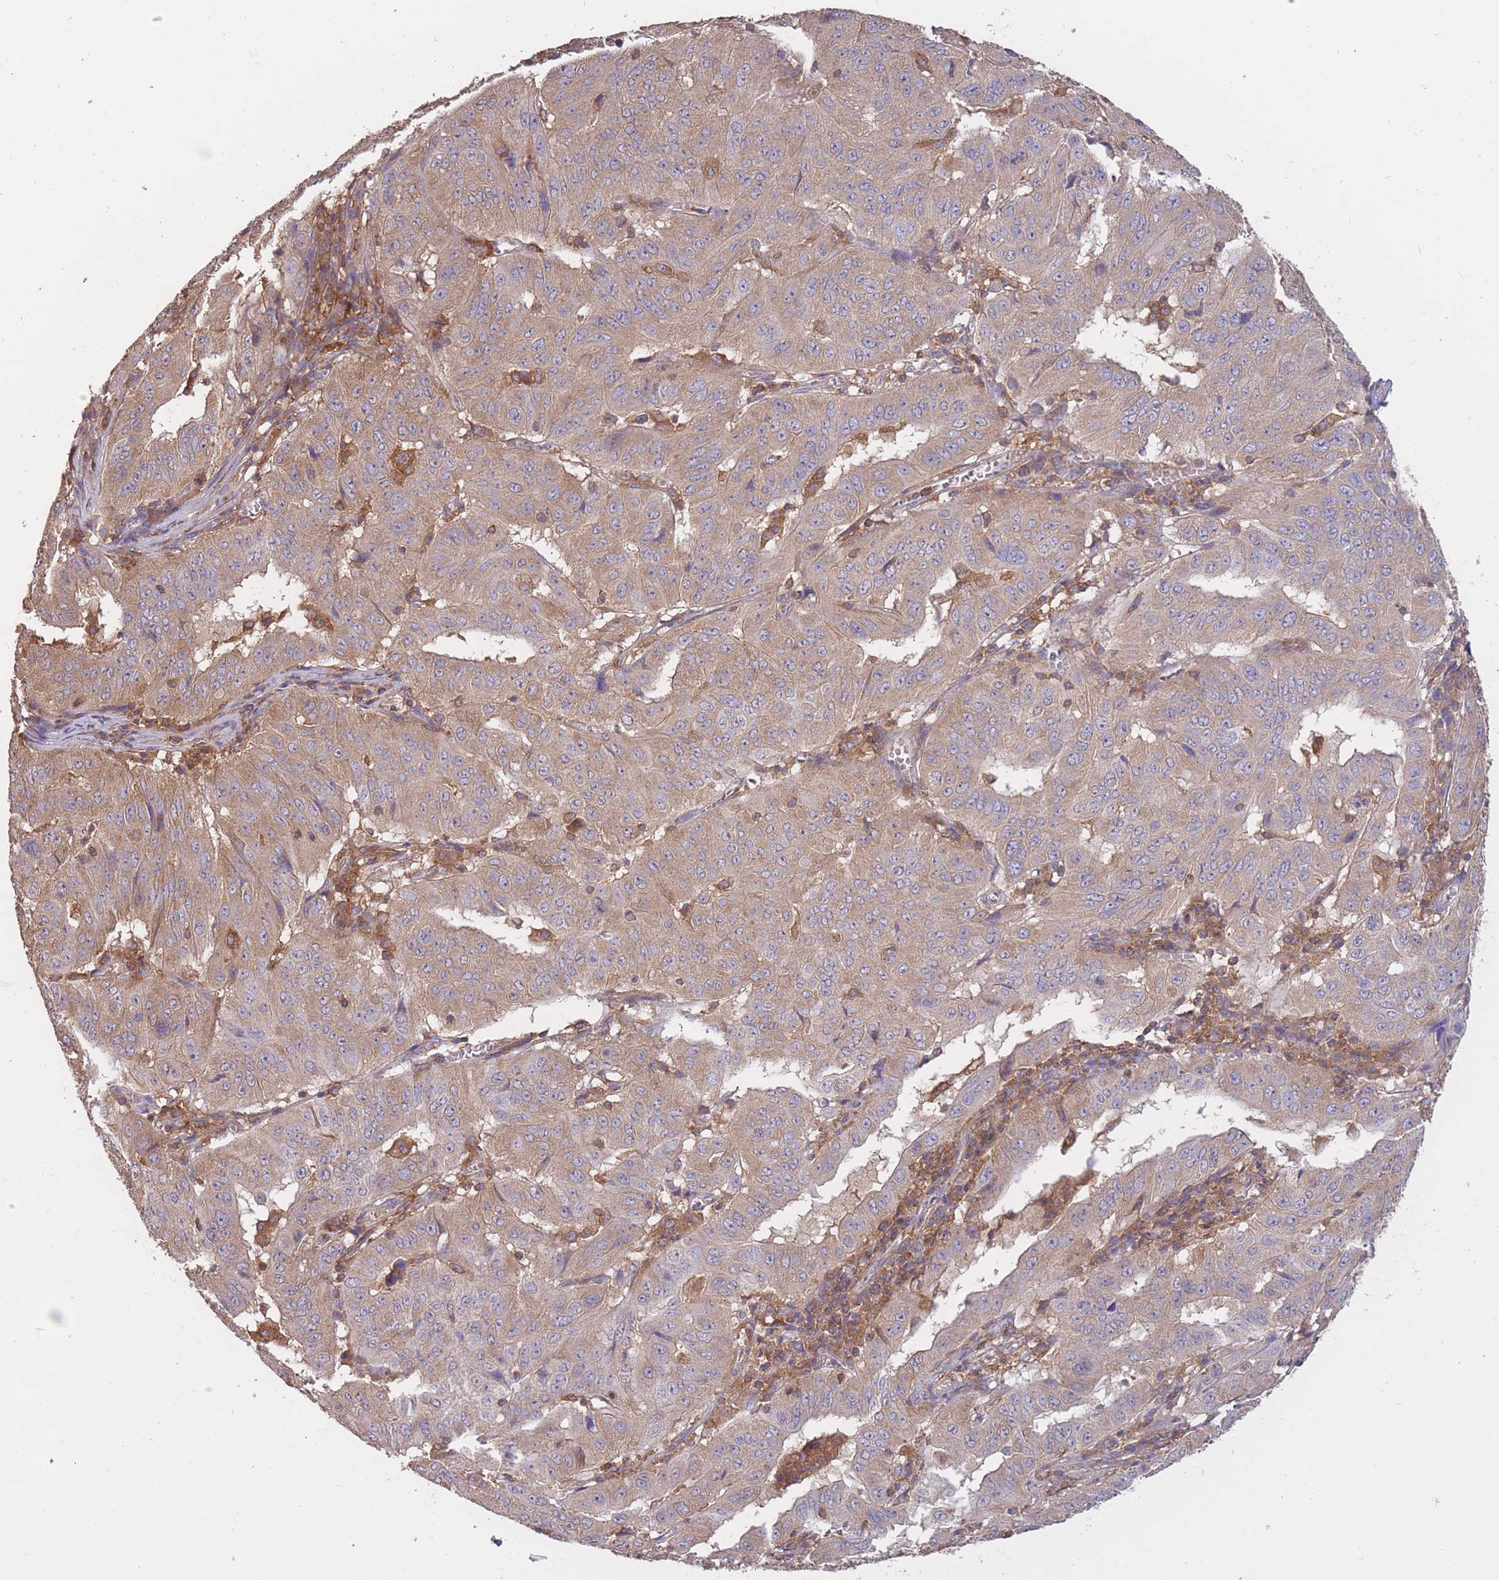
{"staining": {"intensity": "moderate", "quantity": ">75%", "location": "cytoplasmic/membranous"}, "tissue": "pancreatic cancer", "cell_type": "Tumor cells", "image_type": "cancer", "snomed": [{"axis": "morphology", "description": "Adenocarcinoma, NOS"}, {"axis": "topography", "description": "Pancreas"}], "caption": "Immunohistochemical staining of human pancreatic cancer (adenocarcinoma) displays medium levels of moderate cytoplasmic/membranous expression in about >75% of tumor cells. The staining was performed using DAB, with brown indicating positive protein expression. Nuclei are stained blue with hematoxylin.", "gene": "GMIP", "patient": {"sex": "male", "age": 63}}